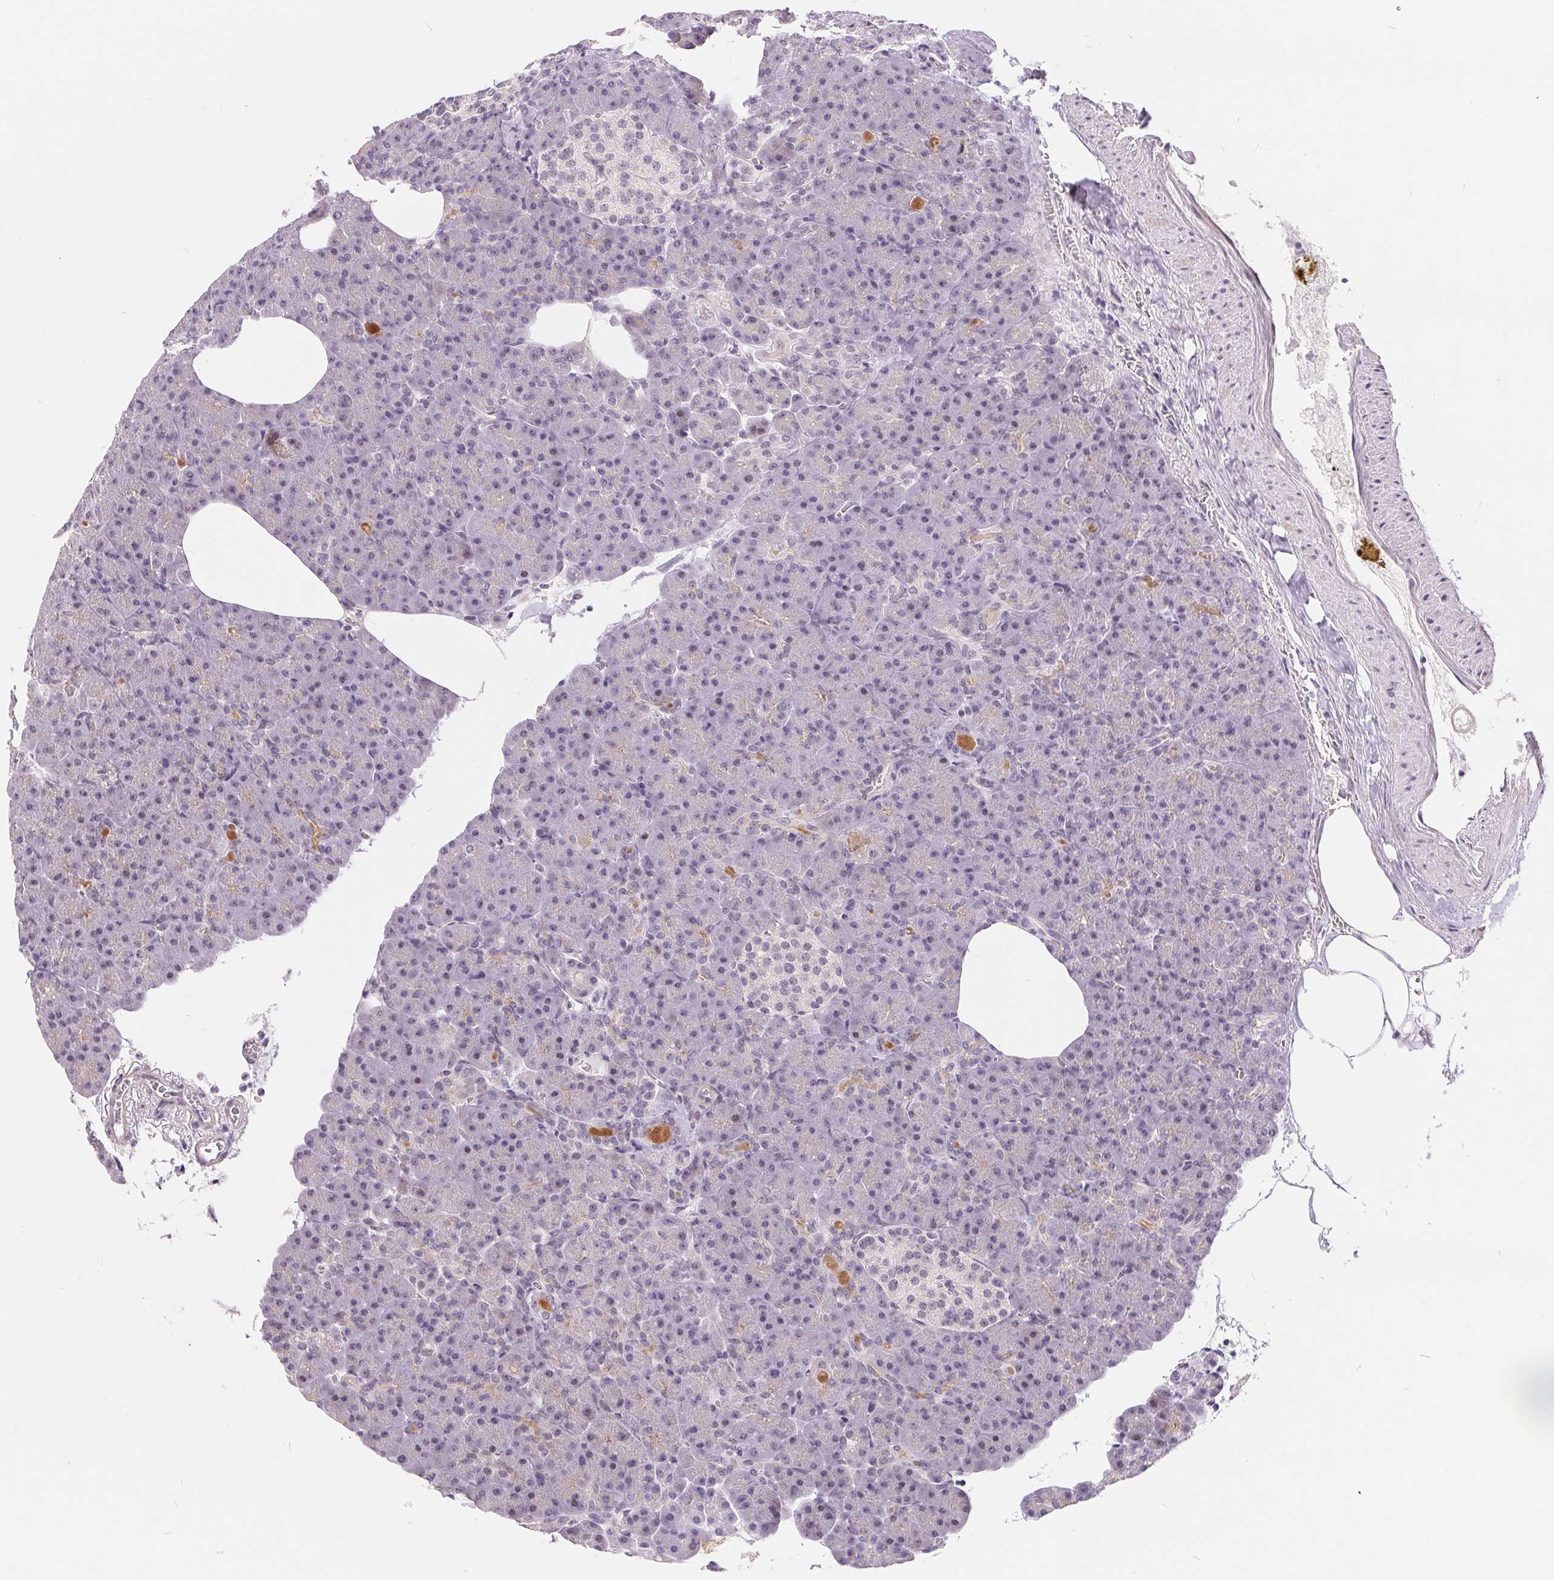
{"staining": {"intensity": "moderate", "quantity": "<25%", "location": "cytoplasmic/membranous"}, "tissue": "pancreas", "cell_type": "Exocrine glandular cells", "image_type": "normal", "snomed": [{"axis": "morphology", "description": "Normal tissue, NOS"}, {"axis": "topography", "description": "Pancreas"}], "caption": "About <25% of exocrine glandular cells in benign pancreas display moderate cytoplasmic/membranous protein positivity as visualized by brown immunohistochemical staining.", "gene": "NRG2", "patient": {"sex": "female", "age": 74}}